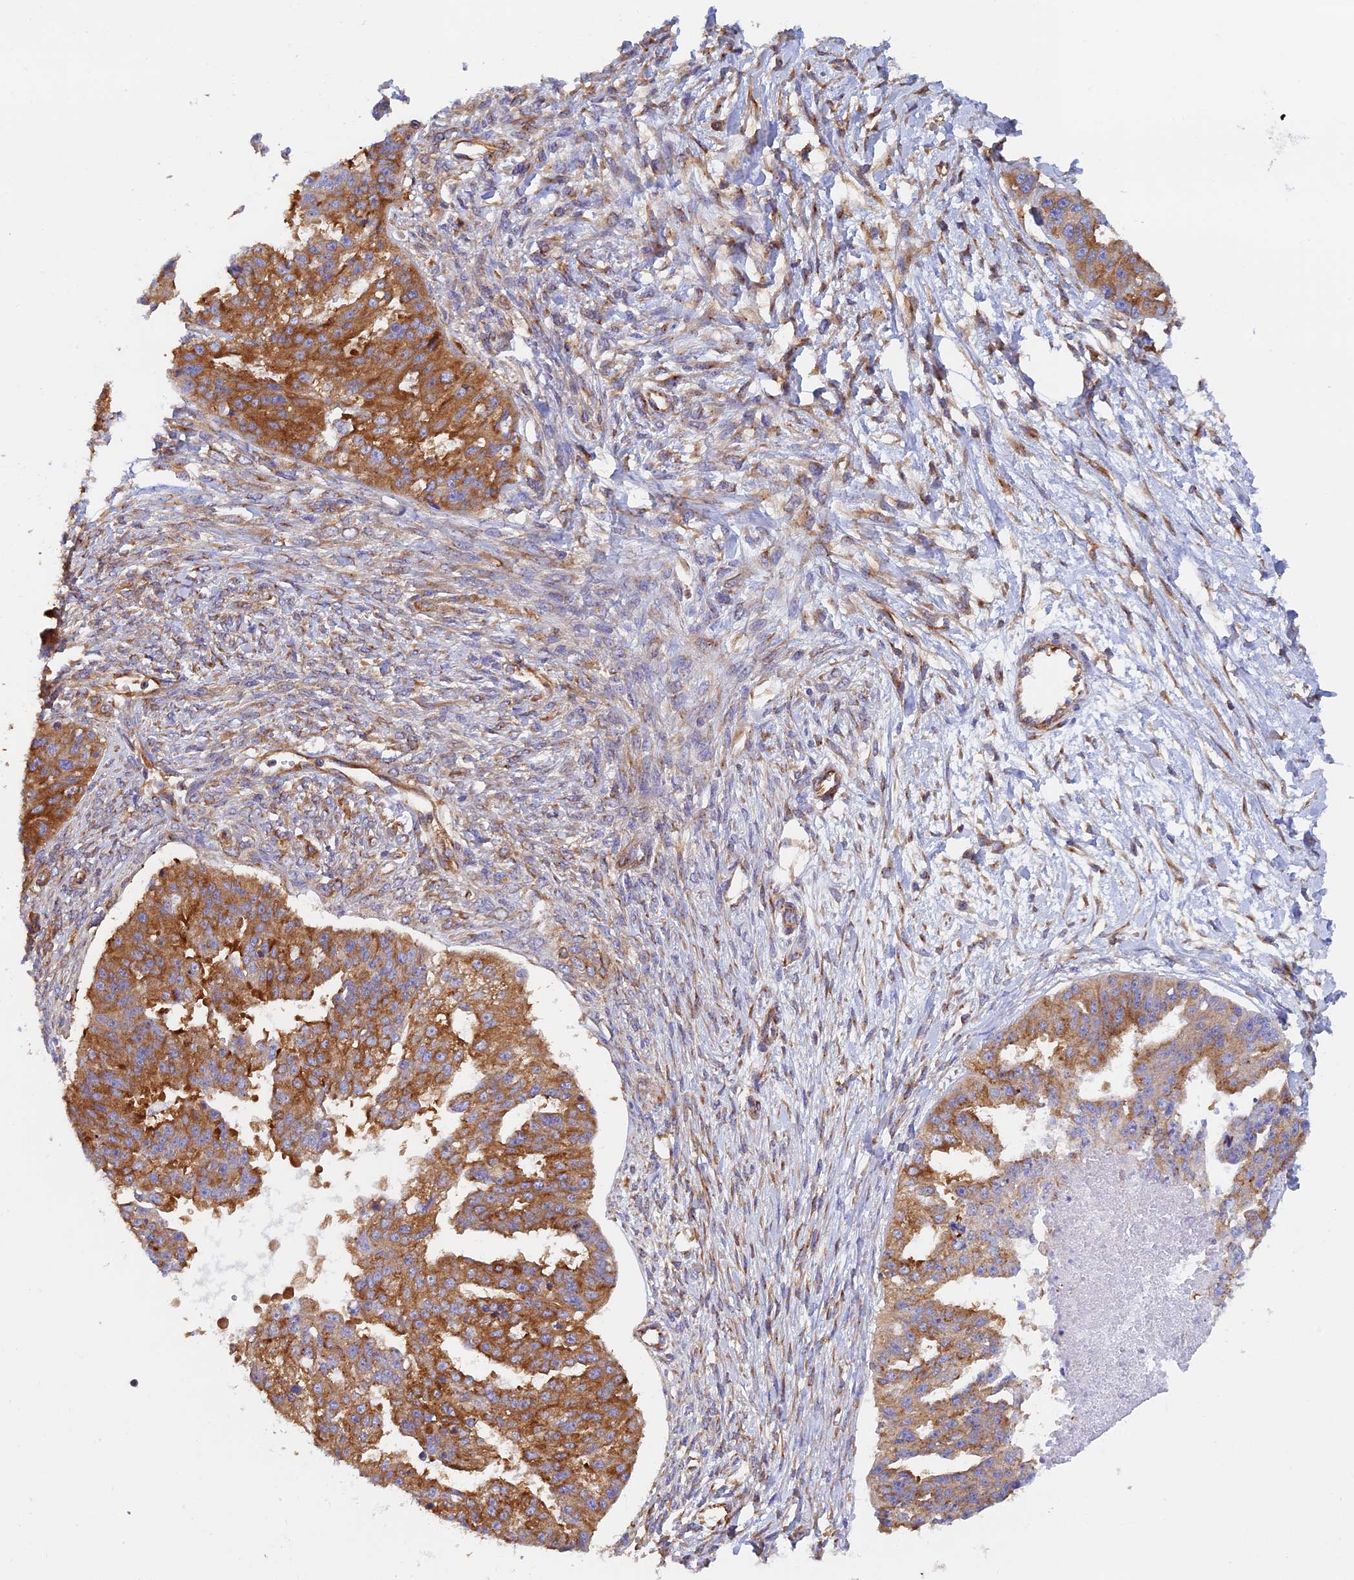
{"staining": {"intensity": "strong", "quantity": ">75%", "location": "cytoplasmic/membranous"}, "tissue": "ovarian cancer", "cell_type": "Tumor cells", "image_type": "cancer", "snomed": [{"axis": "morphology", "description": "Cystadenocarcinoma, serous, NOS"}, {"axis": "topography", "description": "Ovary"}], "caption": "Protein expression analysis of ovarian serous cystadenocarcinoma exhibits strong cytoplasmic/membranous positivity in approximately >75% of tumor cells.", "gene": "DCTN2", "patient": {"sex": "female", "age": 58}}